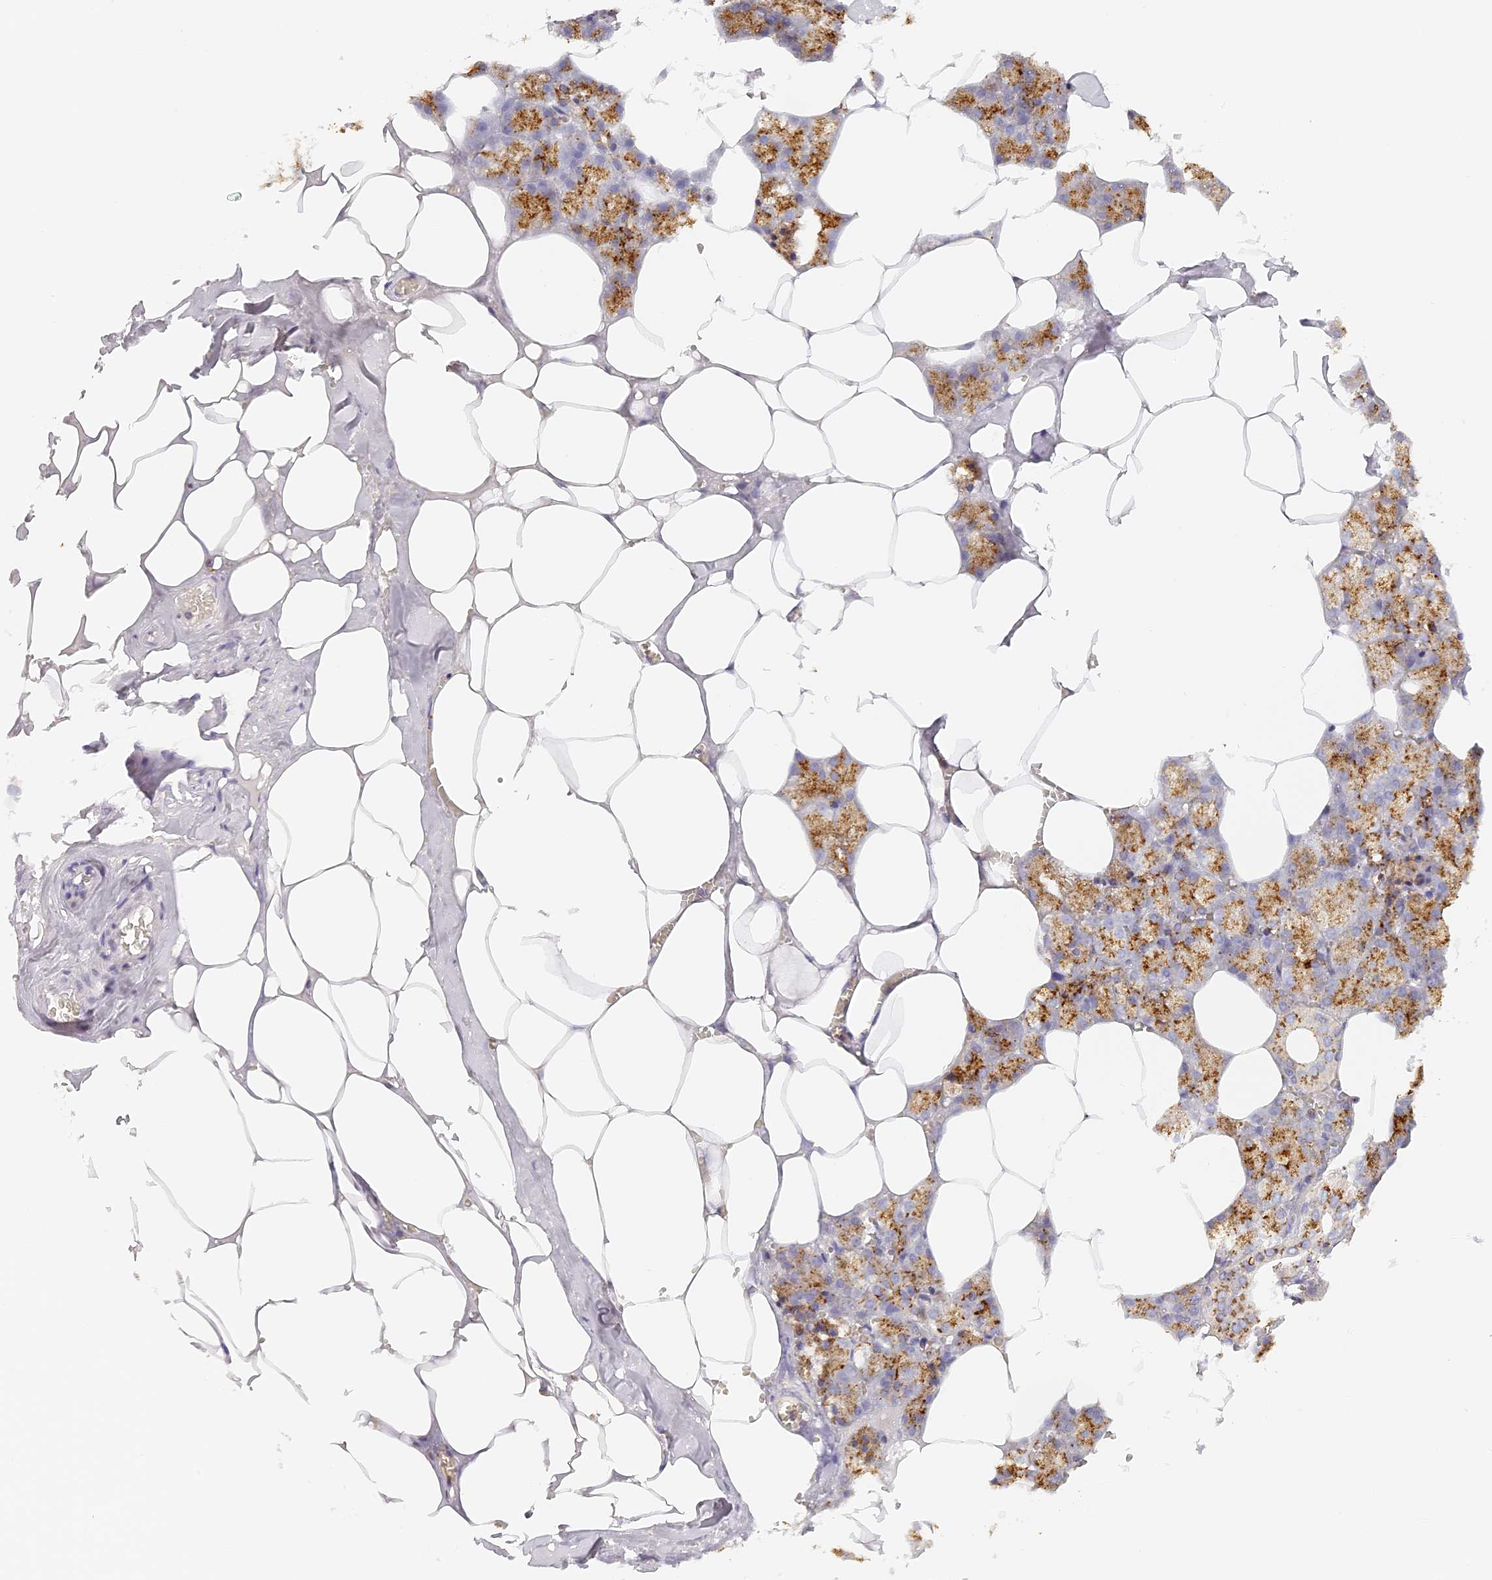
{"staining": {"intensity": "moderate", "quantity": ">75%", "location": "cytoplasmic/membranous"}, "tissue": "salivary gland", "cell_type": "Glandular cells", "image_type": "normal", "snomed": [{"axis": "morphology", "description": "Normal tissue, NOS"}, {"axis": "topography", "description": "Salivary gland"}], "caption": "IHC micrograph of unremarkable human salivary gland stained for a protein (brown), which demonstrates medium levels of moderate cytoplasmic/membranous expression in about >75% of glandular cells.", "gene": "LAMP2", "patient": {"sex": "male", "age": 62}}